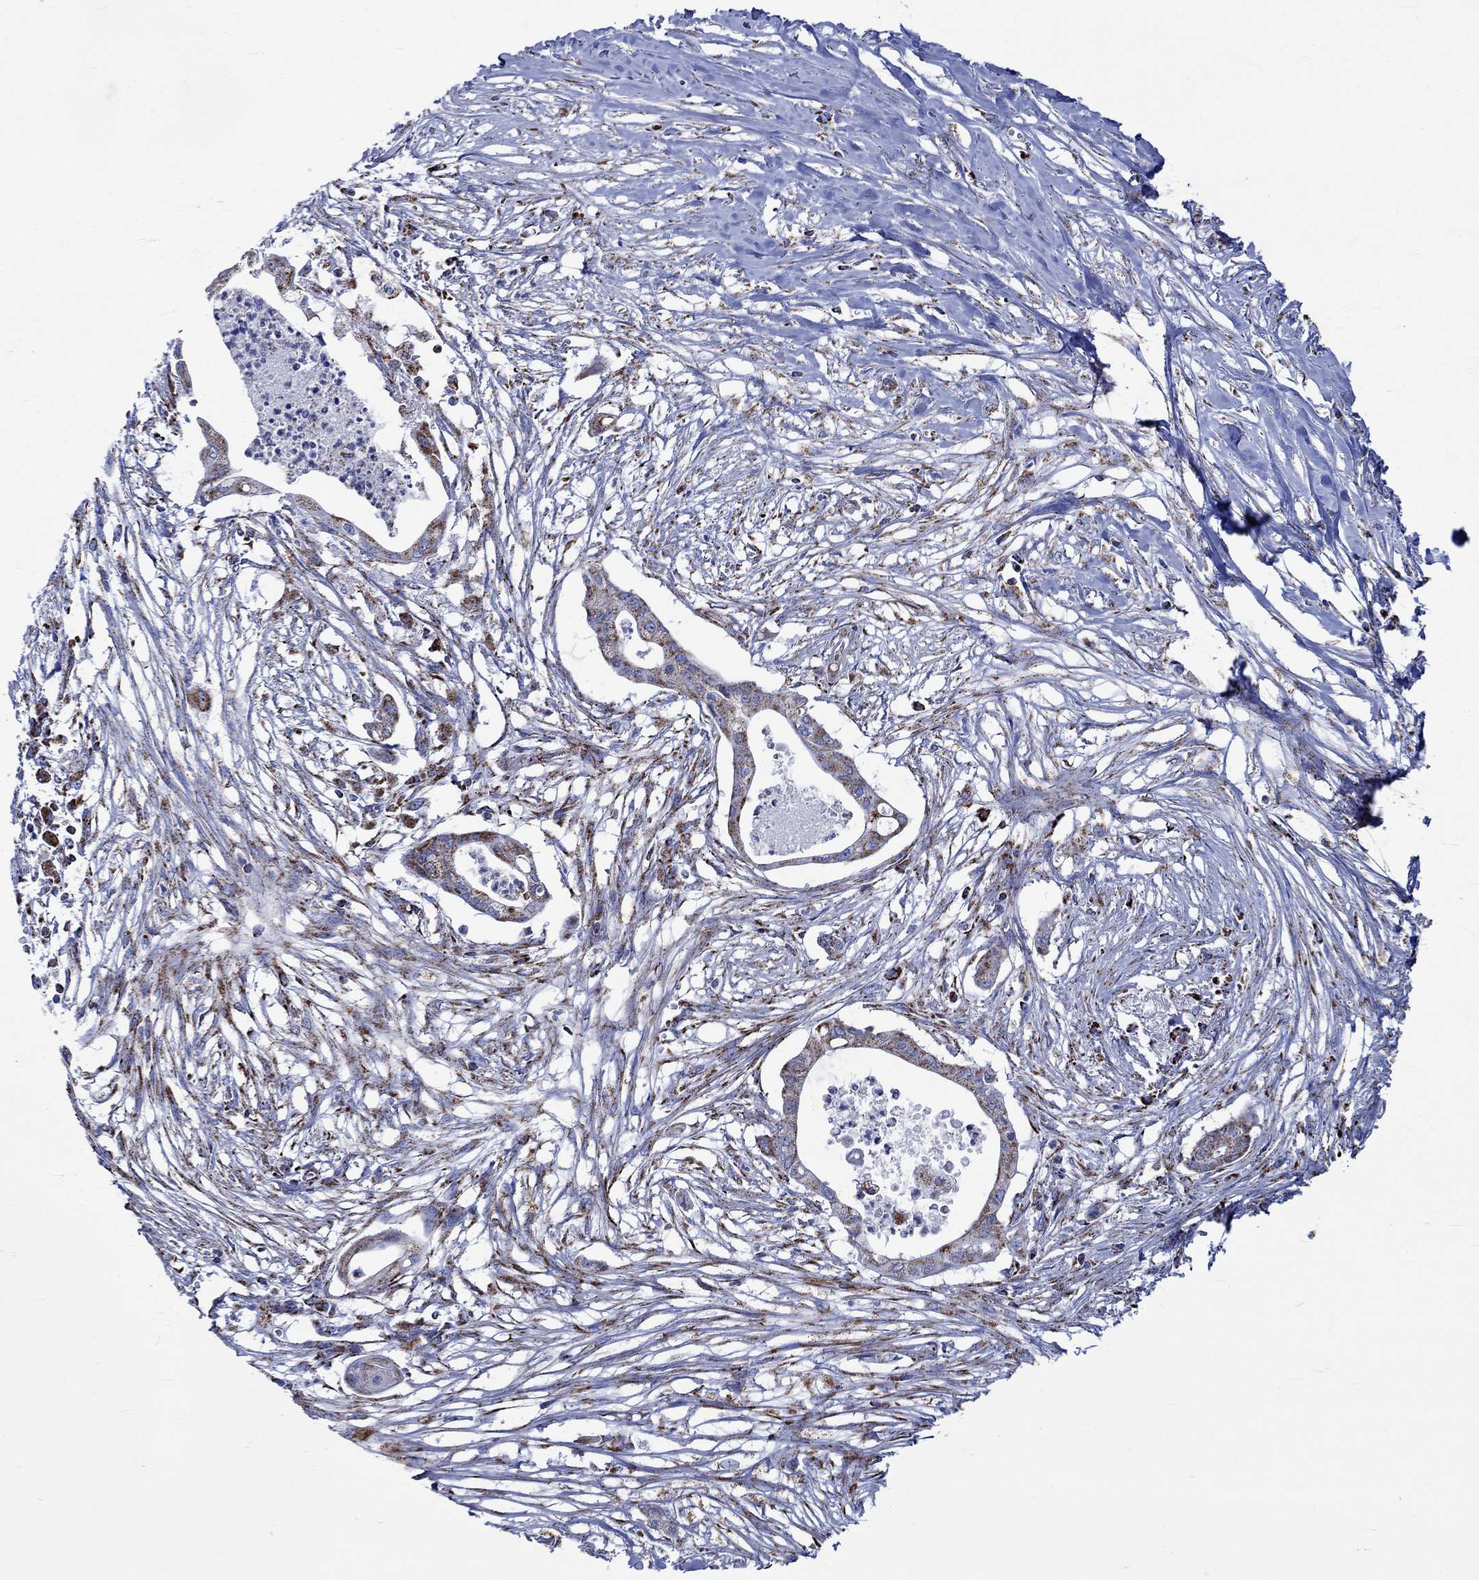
{"staining": {"intensity": "moderate", "quantity": ">75%", "location": "cytoplasmic/membranous"}, "tissue": "pancreatic cancer", "cell_type": "Tumor cells", "image_type": "cancer", "snomed": [{"axis": "morphology", "description": "Normal tissue, NOS"}, {"axis": "morphology", "description": "Adenocarcinoma, NOS"}, {"axis": "topography", "description": "Pancreas"}], "caption": "Pancreatic adenocarcinoma tissue exhibits moderate cytoplasmic/membranous expression in about >75% of tumor cells, visualized by immunohistochemistry.", "gene": "RCE1", "patient": {"sex": "female", "age": 58}}